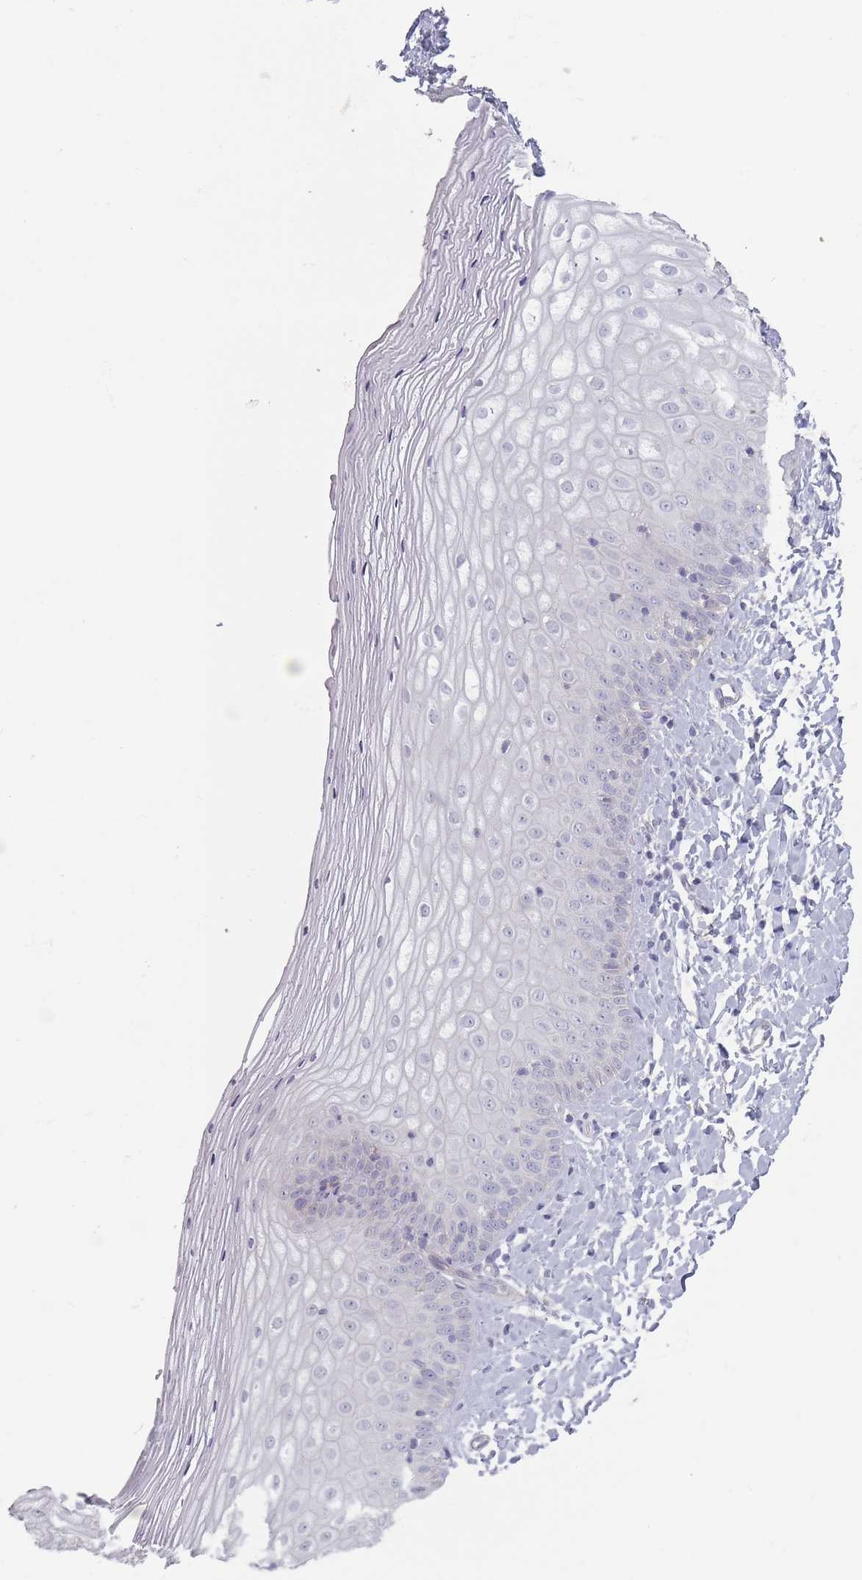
{"staining": {"intensity": "negative", "quantity": "none", "location": "none"}, "tissue": "vagina", "cell_type": "Squamous epithelial cells", "image_type": "normal", "snomed": [{"axis": "morphology", "description": "Normal tissue, NOS"}, {"axis": "topography", "description": "Vagina"}], "caption": "This is a image of immunohistochemistry staining of benign vagina, which shows no expression in squamous epithelial cells. (DAB immunohistochemistry, high magnification).", "gene": "AKAIN1", "patient": {"sex": "female", "age": 65}}